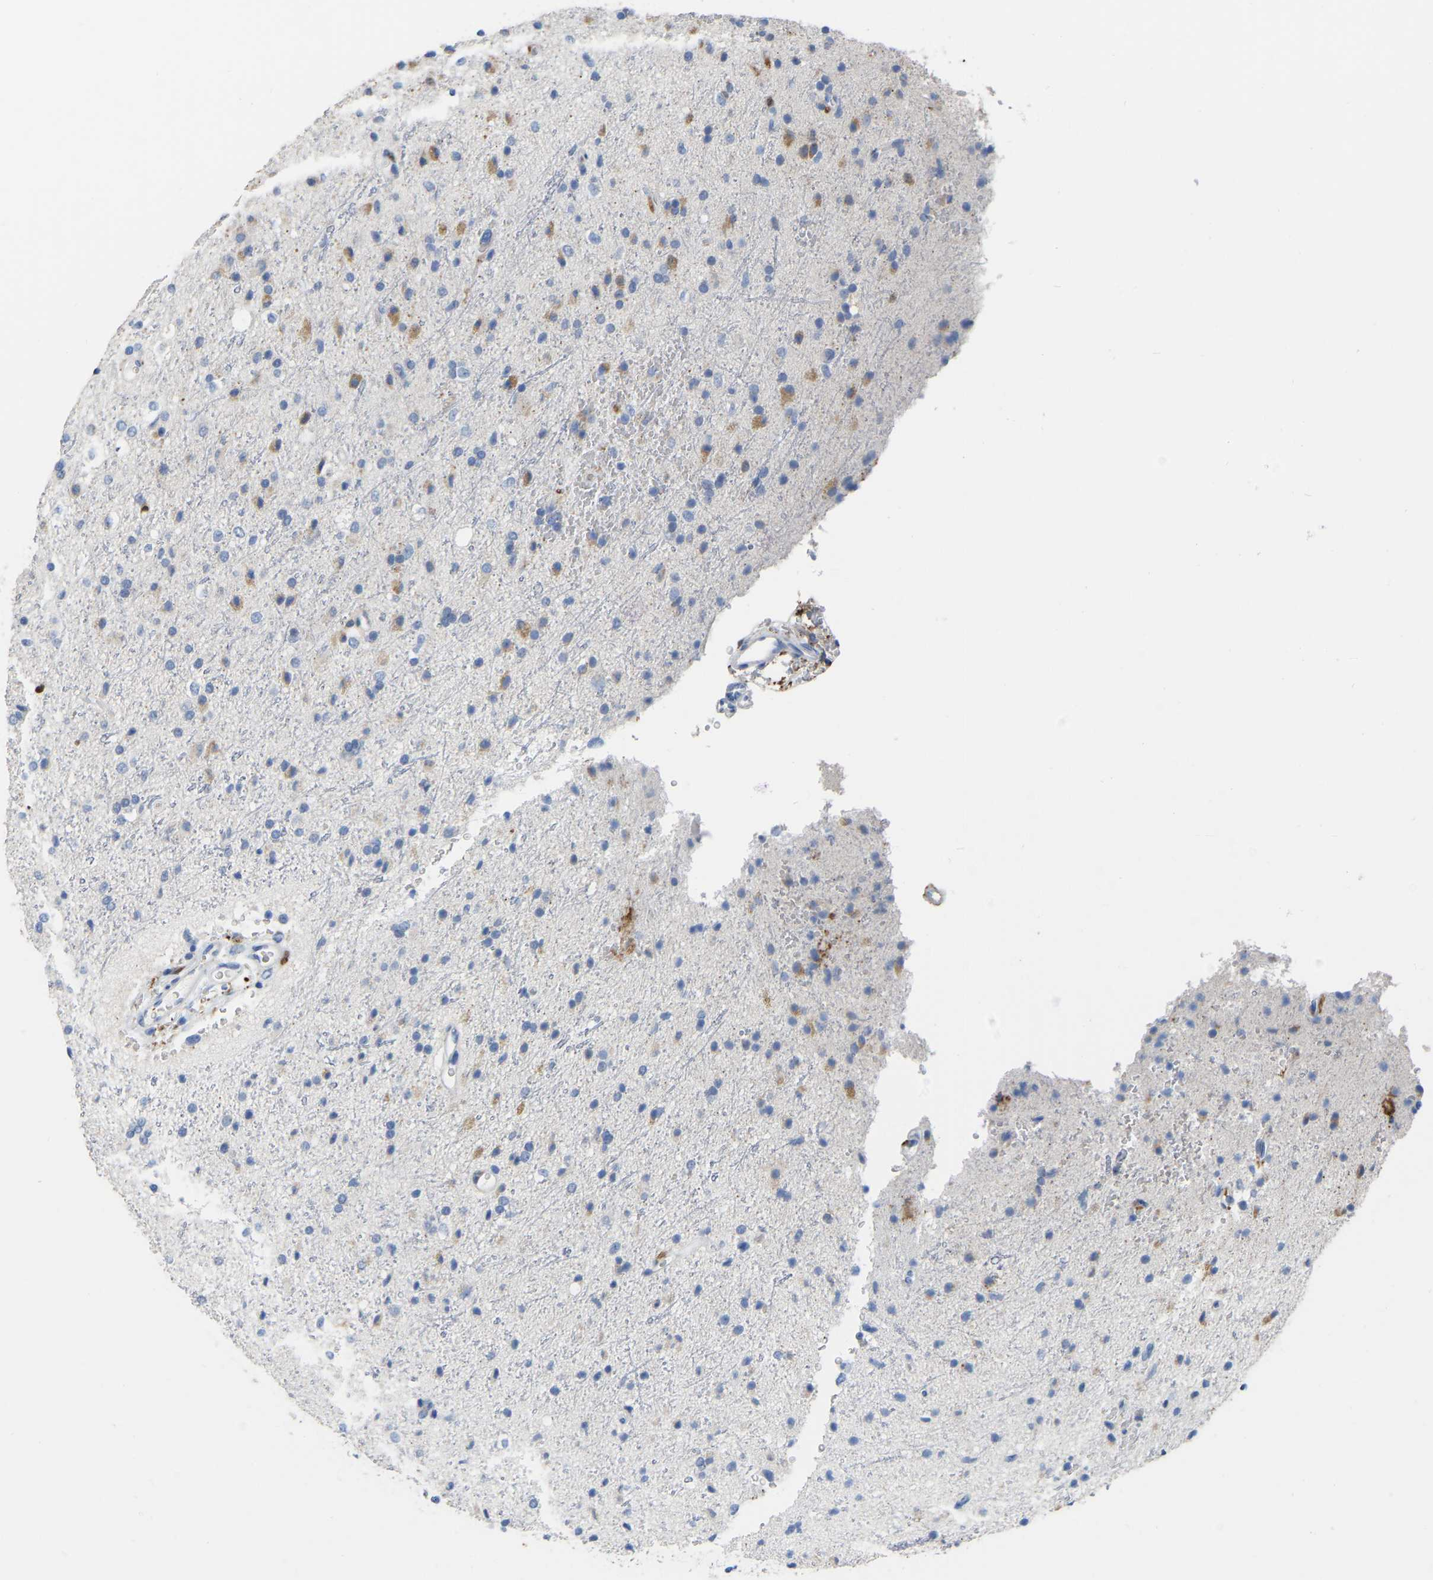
{"staining": {"intensity": "moderate", "quantity": "<25%", "location": "cytoplasmic/membranous"}, "tissue": "glioma", "cell_type": "Tumor cells", "image_type": "cancer", "snomed": [{"axis": "morphology", "description": "Glioma, malignant, High grade"}, {"axis": "topography", "description": "Brain"}], "caption": "A high-resolution histopathology image shows IHC staining of malignant glioma (high-grade), which shows moderate cytoplasmic/membranous staining in approximately <25% of tumor cells.", "gene": "ULBP2", "patient": {"sex": "male", "age": 47}}